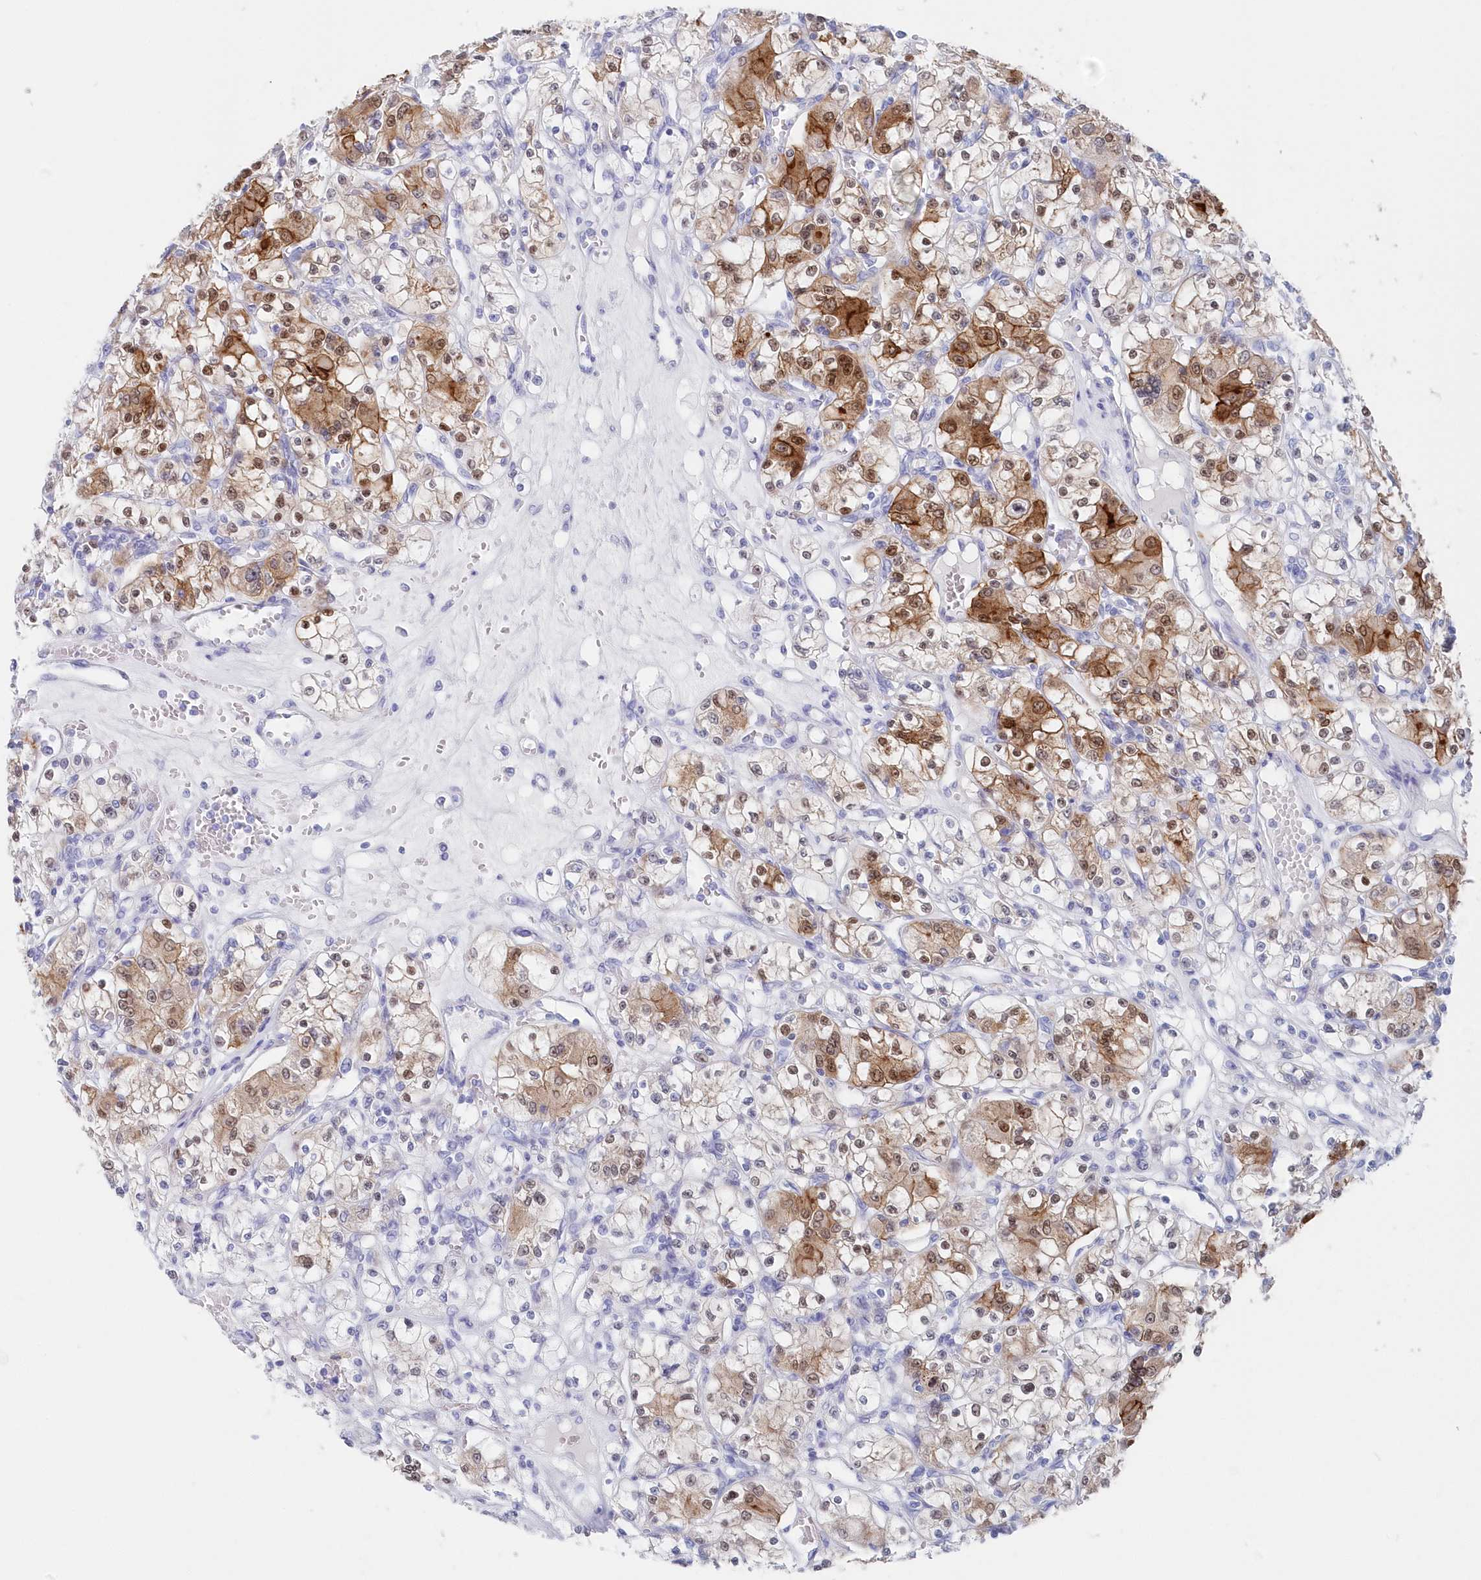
{"staining": {"intensity": "moderate", "quantity": "25%-75%", "location": "cytoplasmic/membranous,nuclear"}, "tissue": "renal cancer", "cell_type": "Tumor cells", "image_type": "cancer", "snomed": [{"axis": "morphology", "description": "Adenocarcinoma, NOS"}, {"axis": "topography", "description": "Kidney"}], "caption": "Renal cancer stained with immunohistochemistry (IHC) shows moderate cytoplasmic/membranous and nuclear expression in approximately 25%-75% of tumor cells.", "gene": "CSNK1G2", "patient": {"sex": "female", "age": 59}}